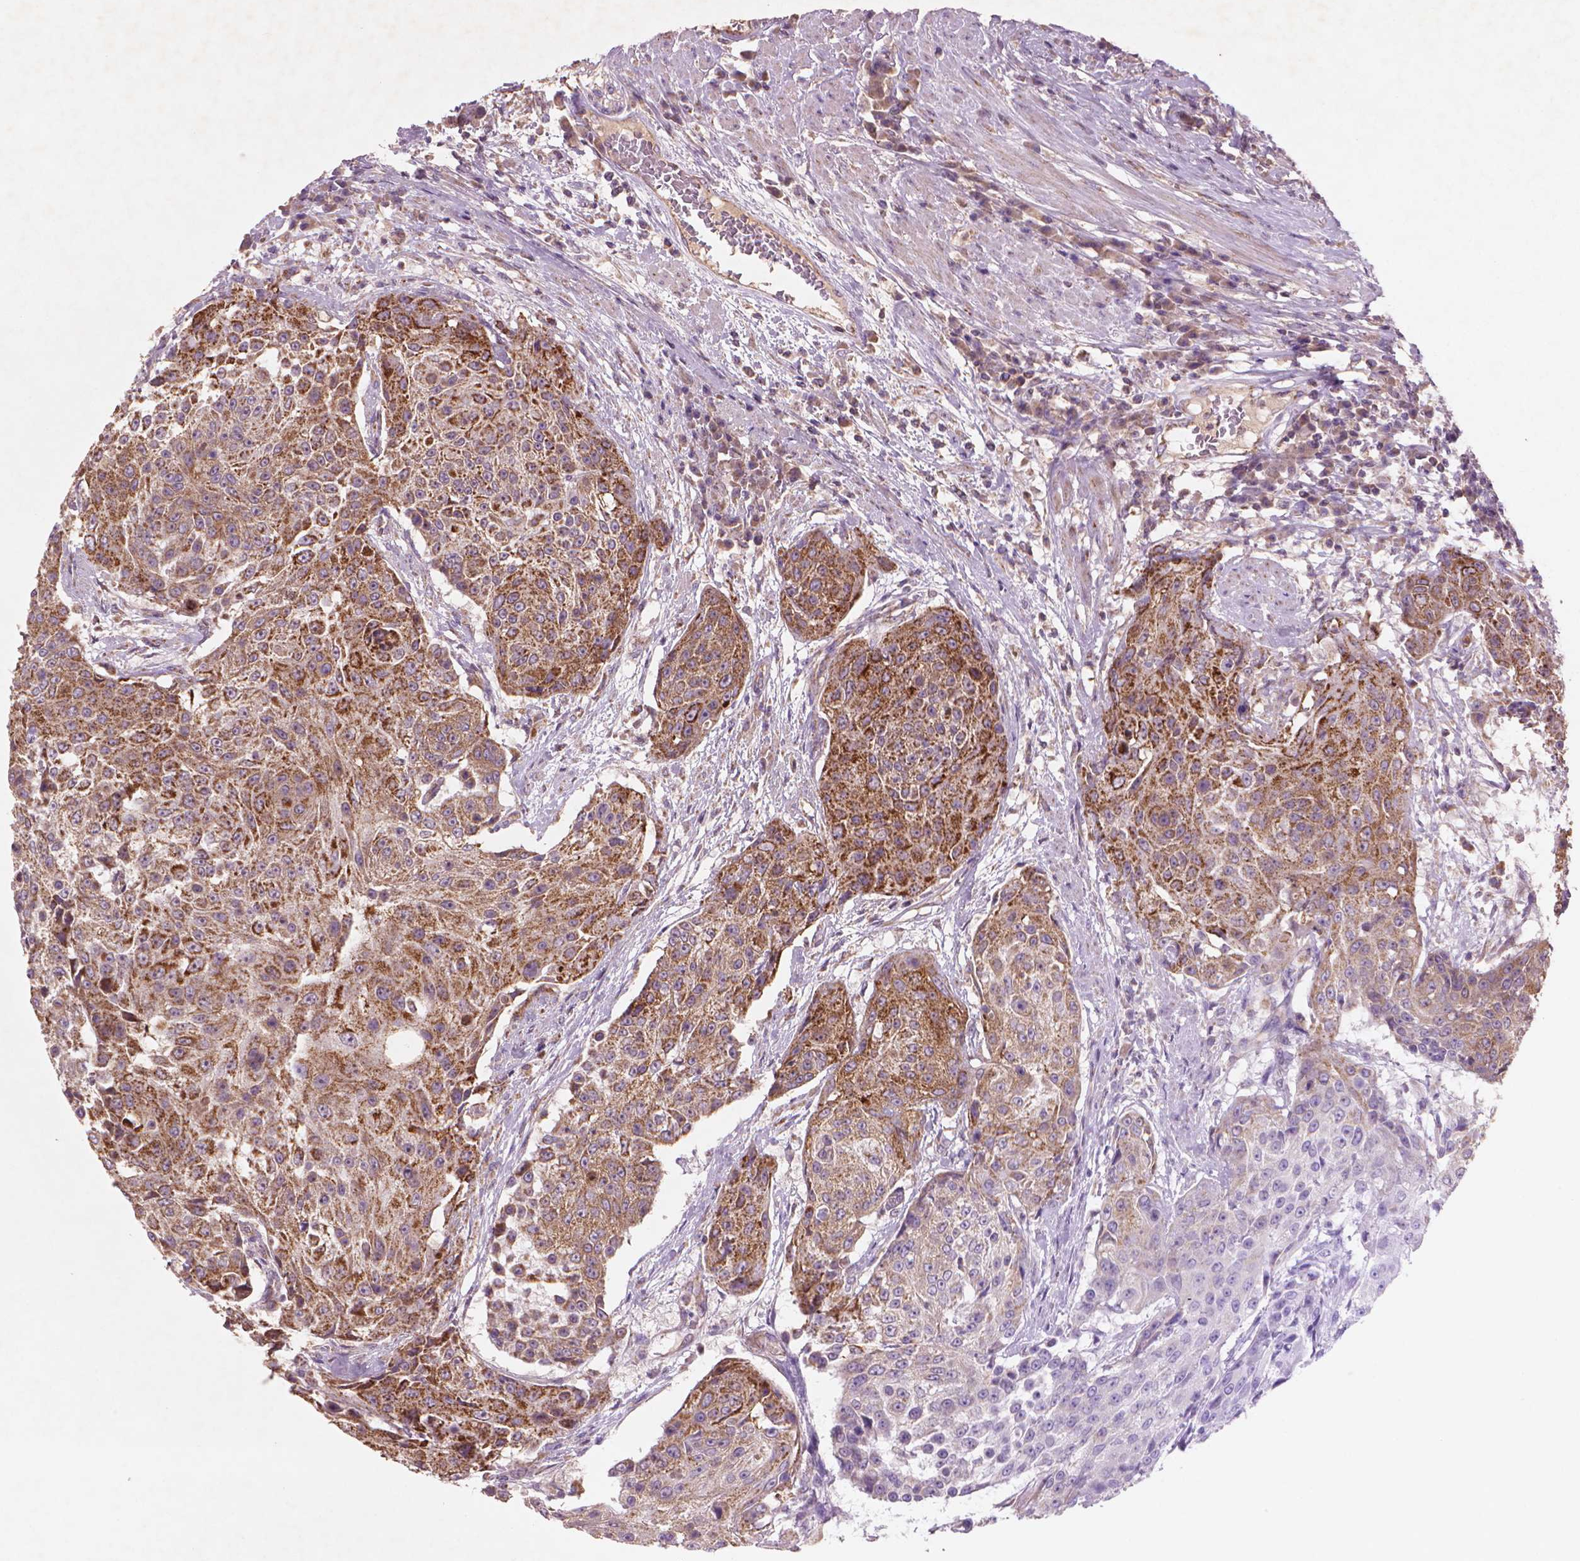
{"staining": {"intensity": "moderate", "quantity": ">75%", "location": "cytoplasmic/membranous"}, "tissue": "urothelial cancer", "cell_type": "Tumor cells", "image_type": "cancer", "snomed": [{"axis": "morphology", "description": "Urothelial carcinoma, High grade"}, {"axis": "topography", "description": "Urinary bladder"}], "caption": "A micrograph of urothelial cancer stained for a protein reveals moderate cytoplasmic/membranous brown staining in tumor cells.", "gene": "NLRX1", "patient": {"sex": "female", "age": 63}}